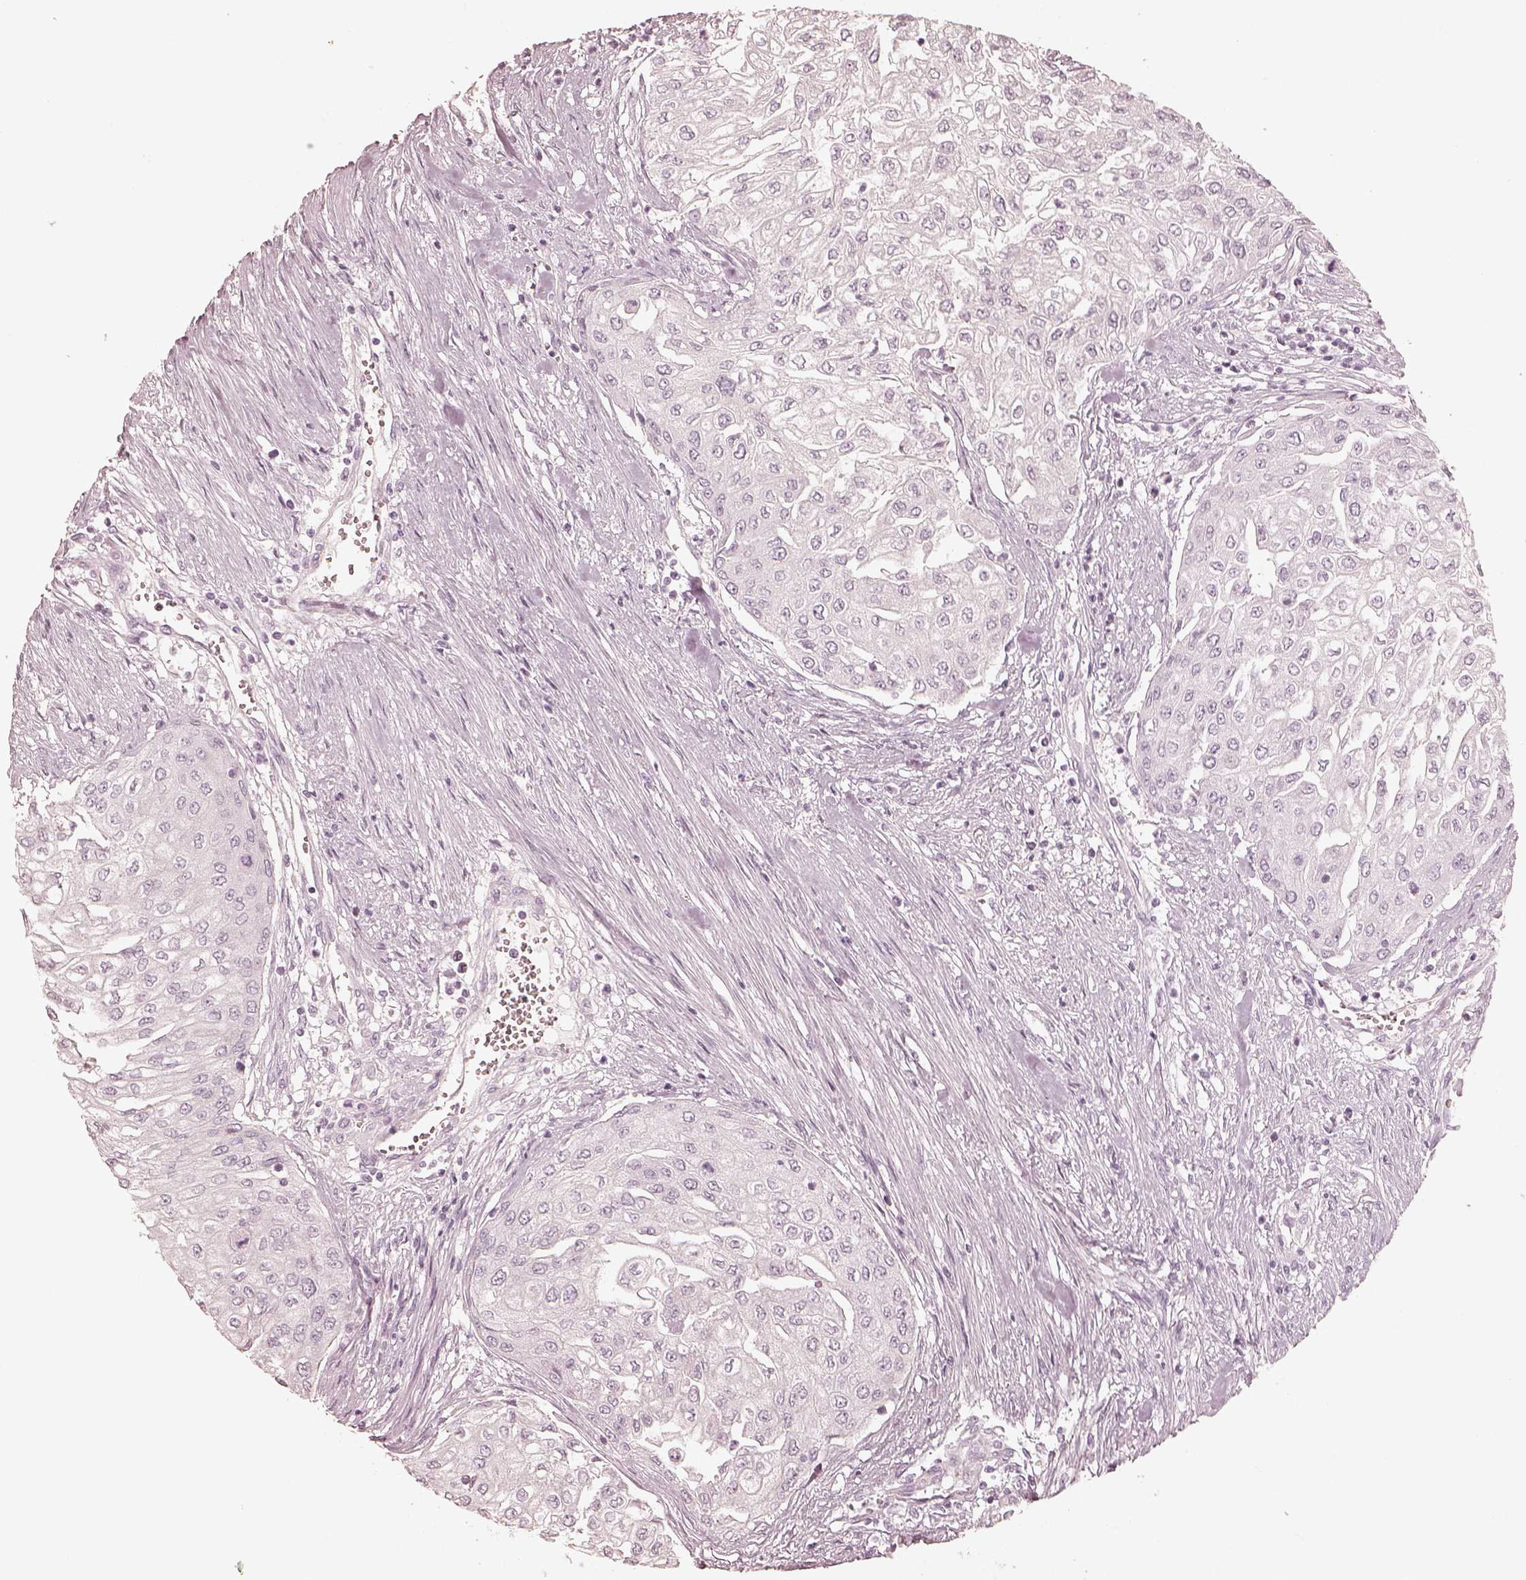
{"staining": {"intensity": "negative", "quantity": "none", "location": "none"}, "tissue": "urothelial cancer", "cell_type": "Tumor cells", "image_type": "cancer", "snomed": [{"axis": "morphology", "description": "Urothelial carcinoma, High grade"}, {"axis": "topography", "description": "Urinary bladder"}], "caption": "IHC of urothelial cancer reveals no expression in tumor cells.", "gene": "KRT82", "patient": {"sex": "male", "age": 62}}